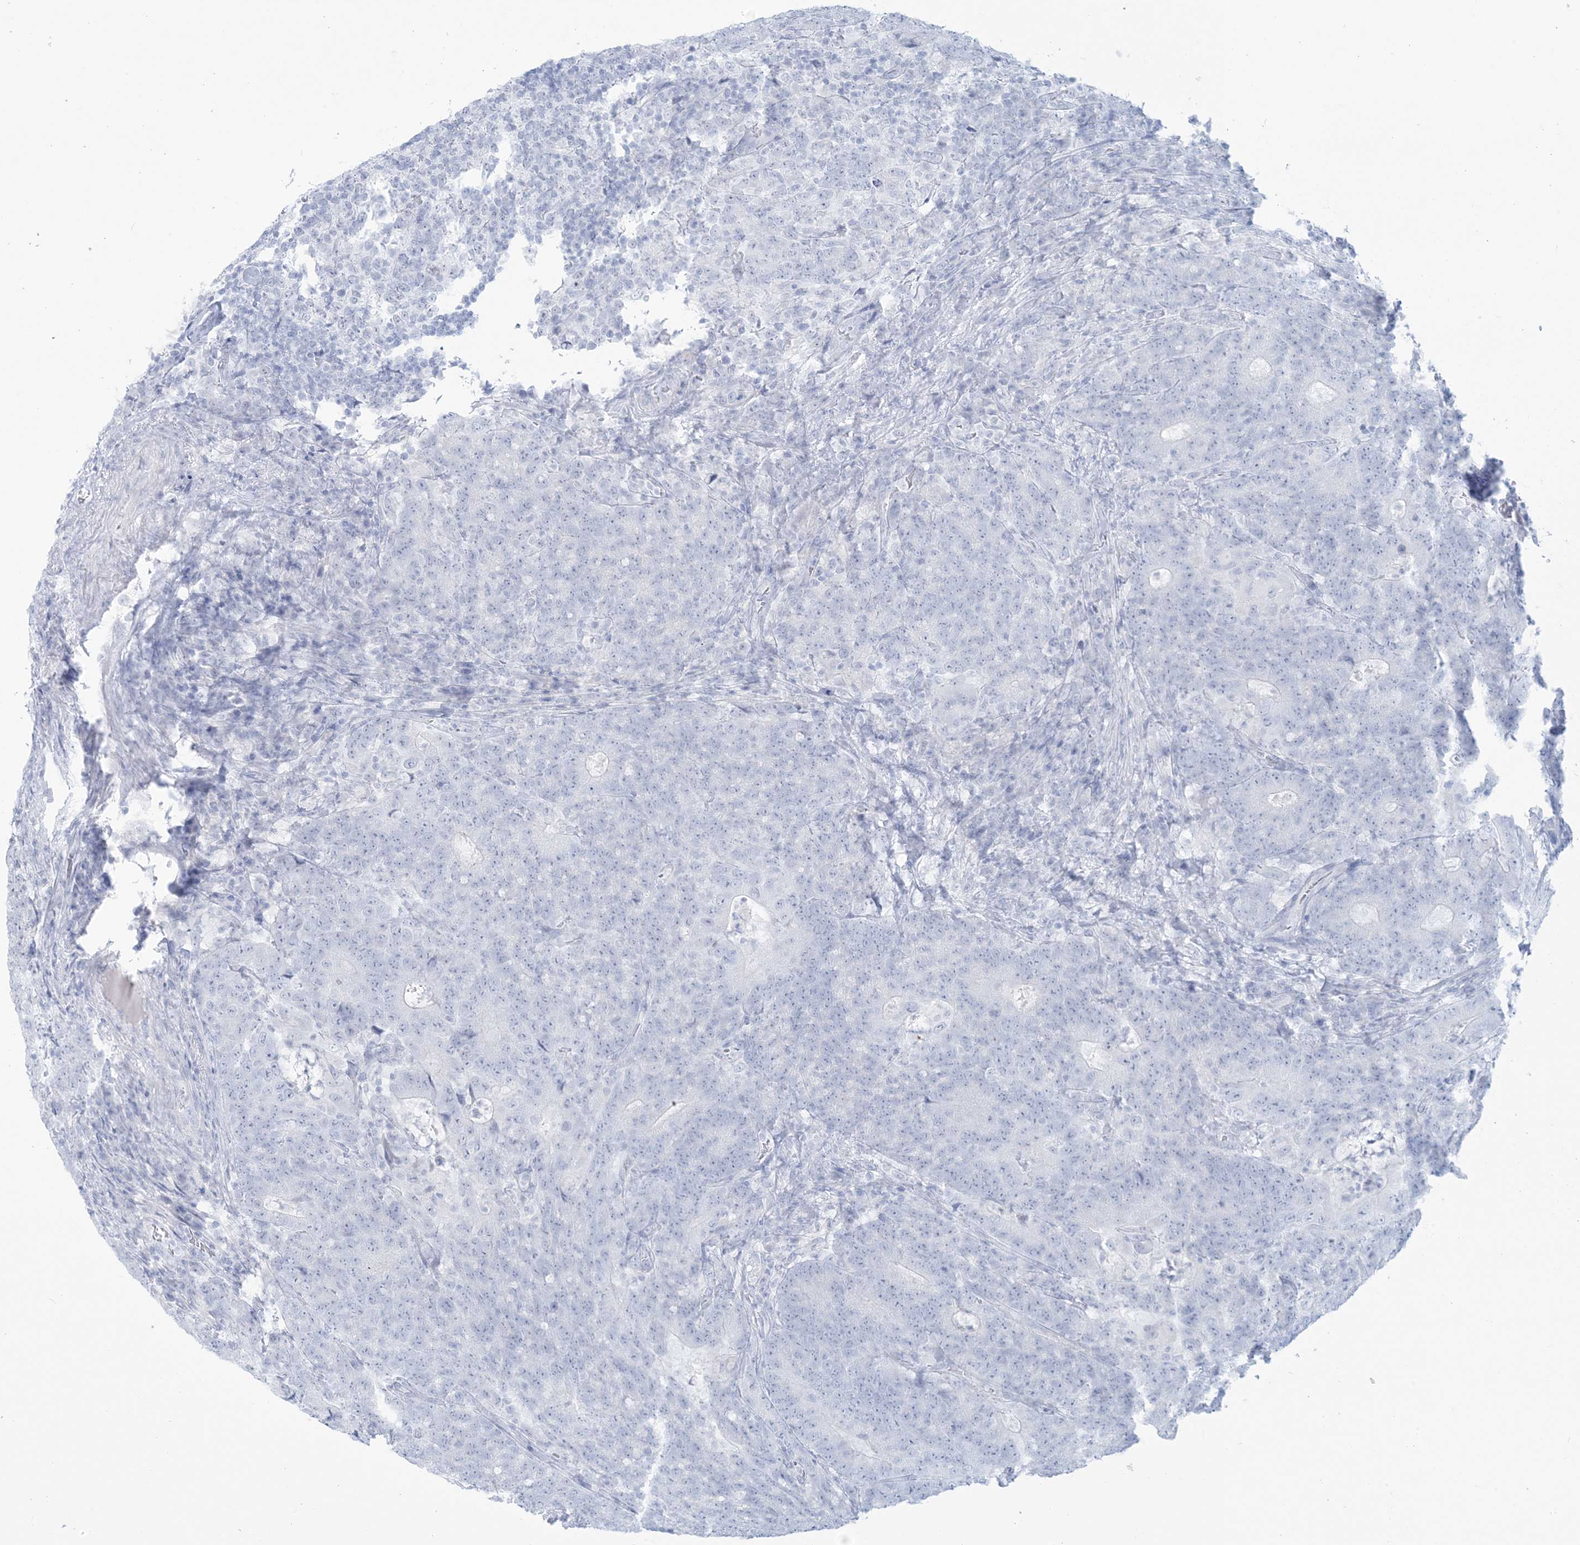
{"staining": {"intensity": "negative", "quantity": "none", "location": "none"}, "tissue": "colorectal cancer", "cell_type": "Tumor cells", "image_type": "cancer", "snomed": [{"axis": "morphology", "description": "Normal tissue, NOS"}, {"axis": "morphology", "description": "Adenocarcinoma, NOS"}, {"axis": "topography", "description": "Colon"}], "caption": "Immunohistochemical staining of colorectal adenocarcinoma demonstrates no significant staining in tumor cells.", "gene": "AGXT", "patient": {"sex": "female", "age": 75}}